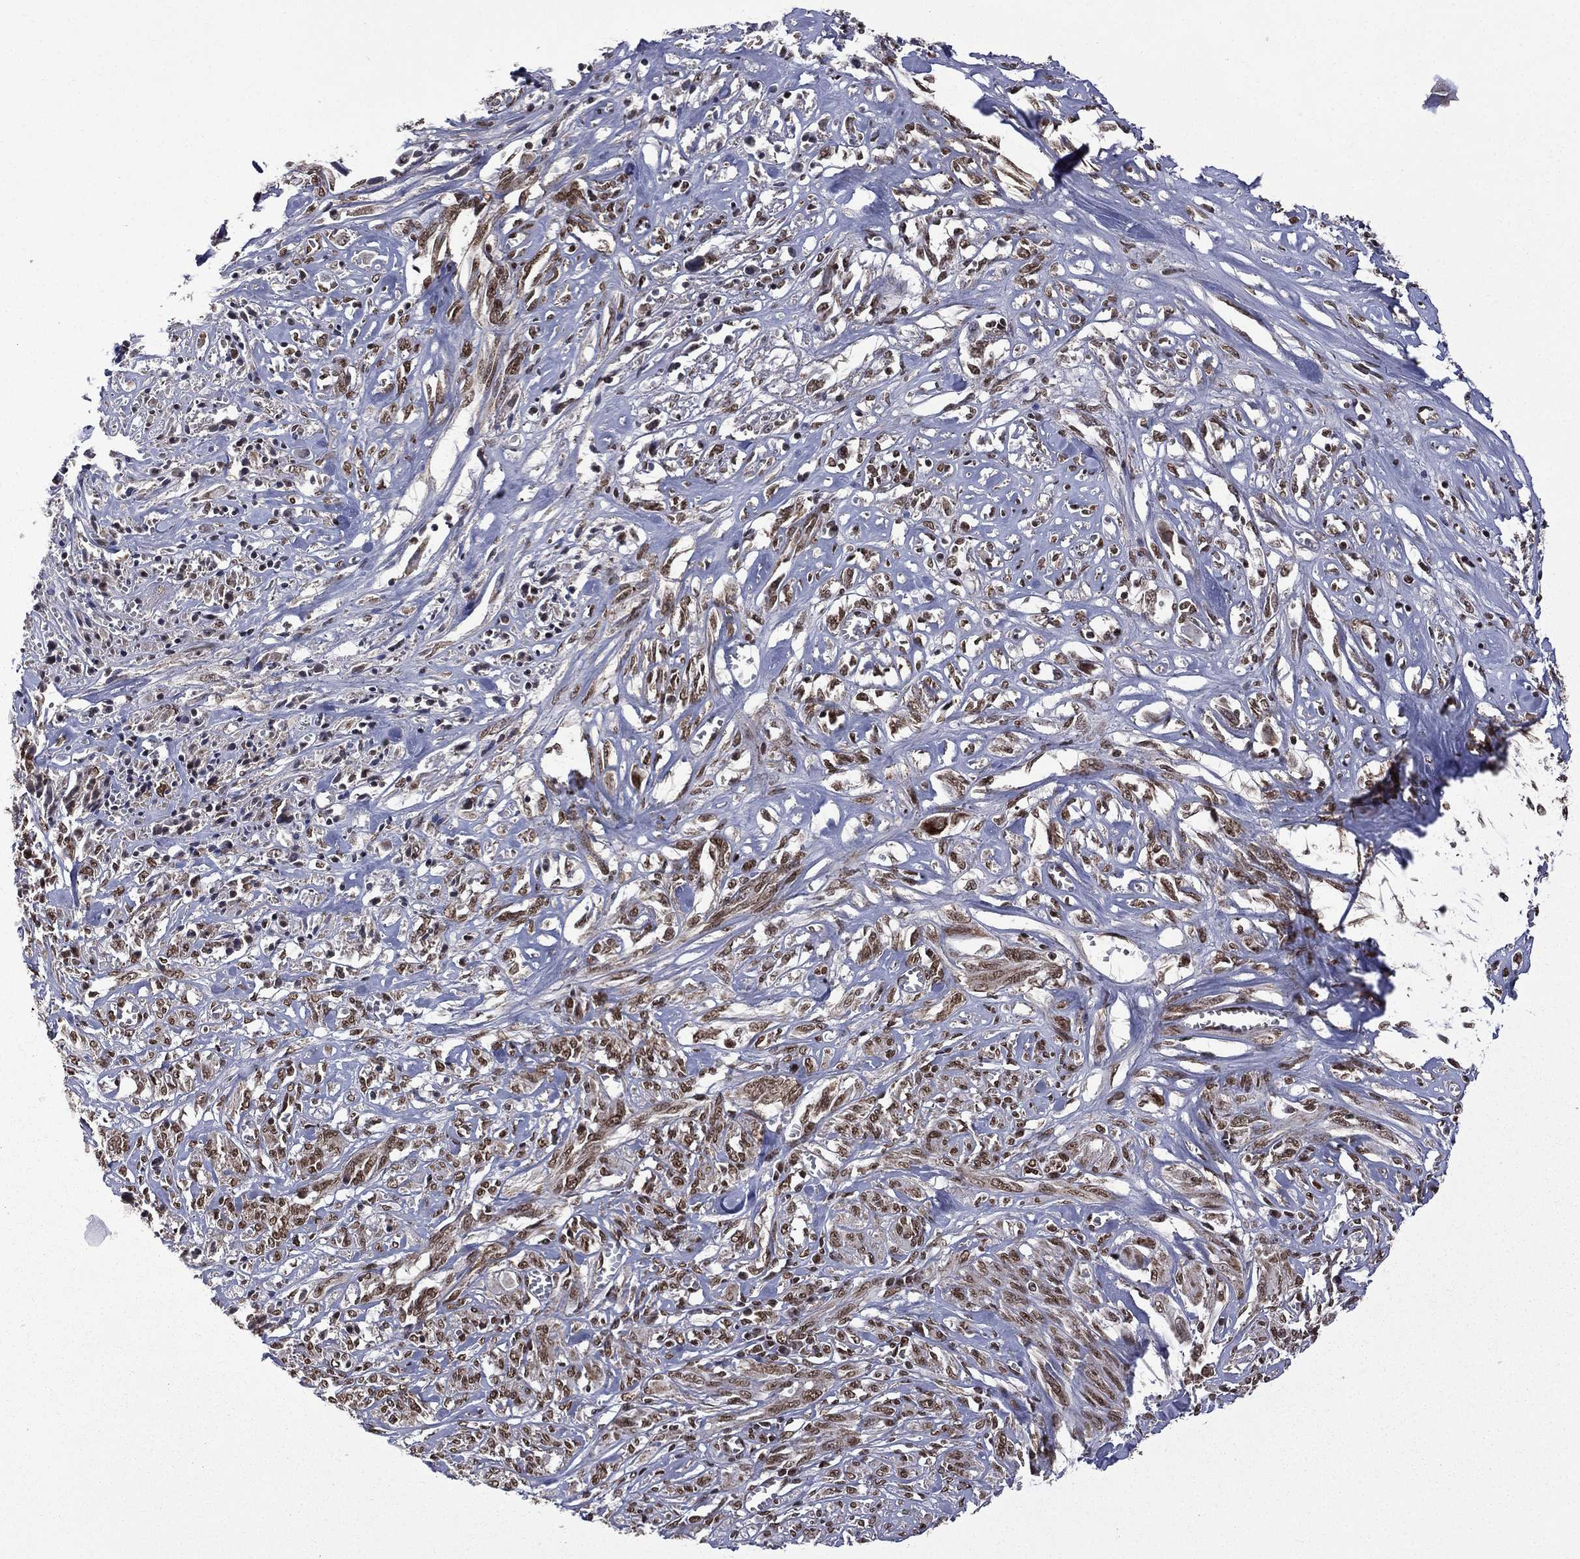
{"staining": {"intensity": "moderate", "quantity": ">75%", "location": "nuclear"}, "tissue": "melanoma", "cell_type": "Tumor cells", "image_type": "cancer", "snomed": [{"axis": "morphology", "description": "Malignant melanoma, NOS"}, {"axis": "topography", "description": "Skin"}], "caption": "This is an image of IHC staining of malignant melanoma, which shows moderate positivity in the nuclear of tumor cells.", "gene": "C5orf24", "patient": {"sex": "female", "age": 91}}